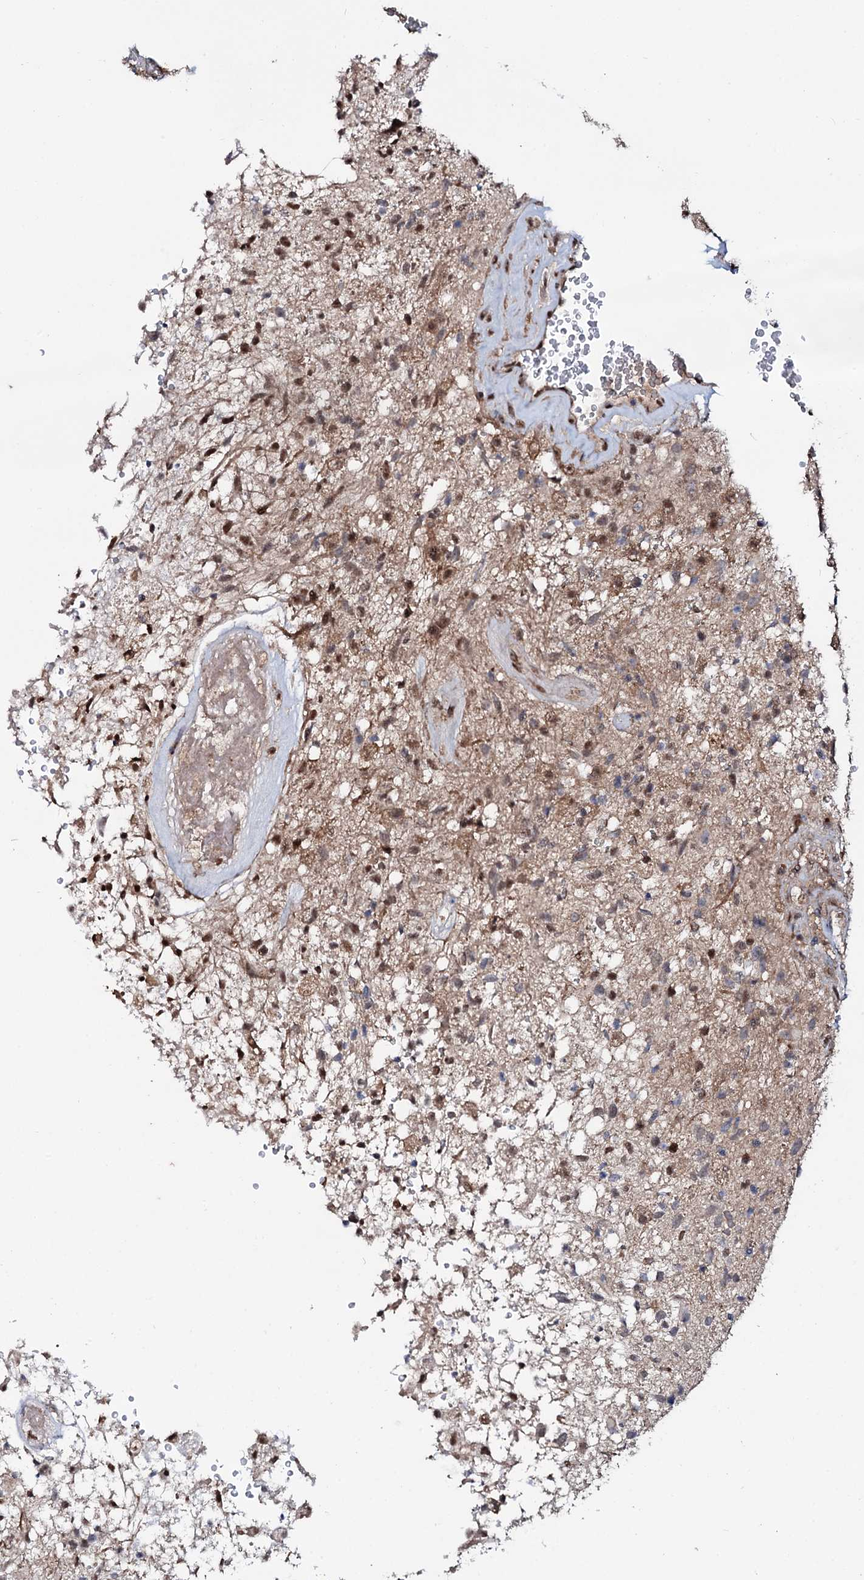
{"staining": {"intensity": "weak", "quantity": "<25%", "location": "cytoplasmic/membranous"}, "tissue": "glioma", "cell_type": "Tumor cells", "image_type": "cancer", "snomed": [{"axis": "morphology", "description": "Glioma, malignant, High grade"}, {"axis": "topography", "description": "Brain"}], "caption": "IHC image of neoplastic tissue: human high-grade glioma (malignant) stained with DAB displays no significant protein expression in tumor cells.", "gene": "COG6", "patient": {"sex": "male", "age": 56}}